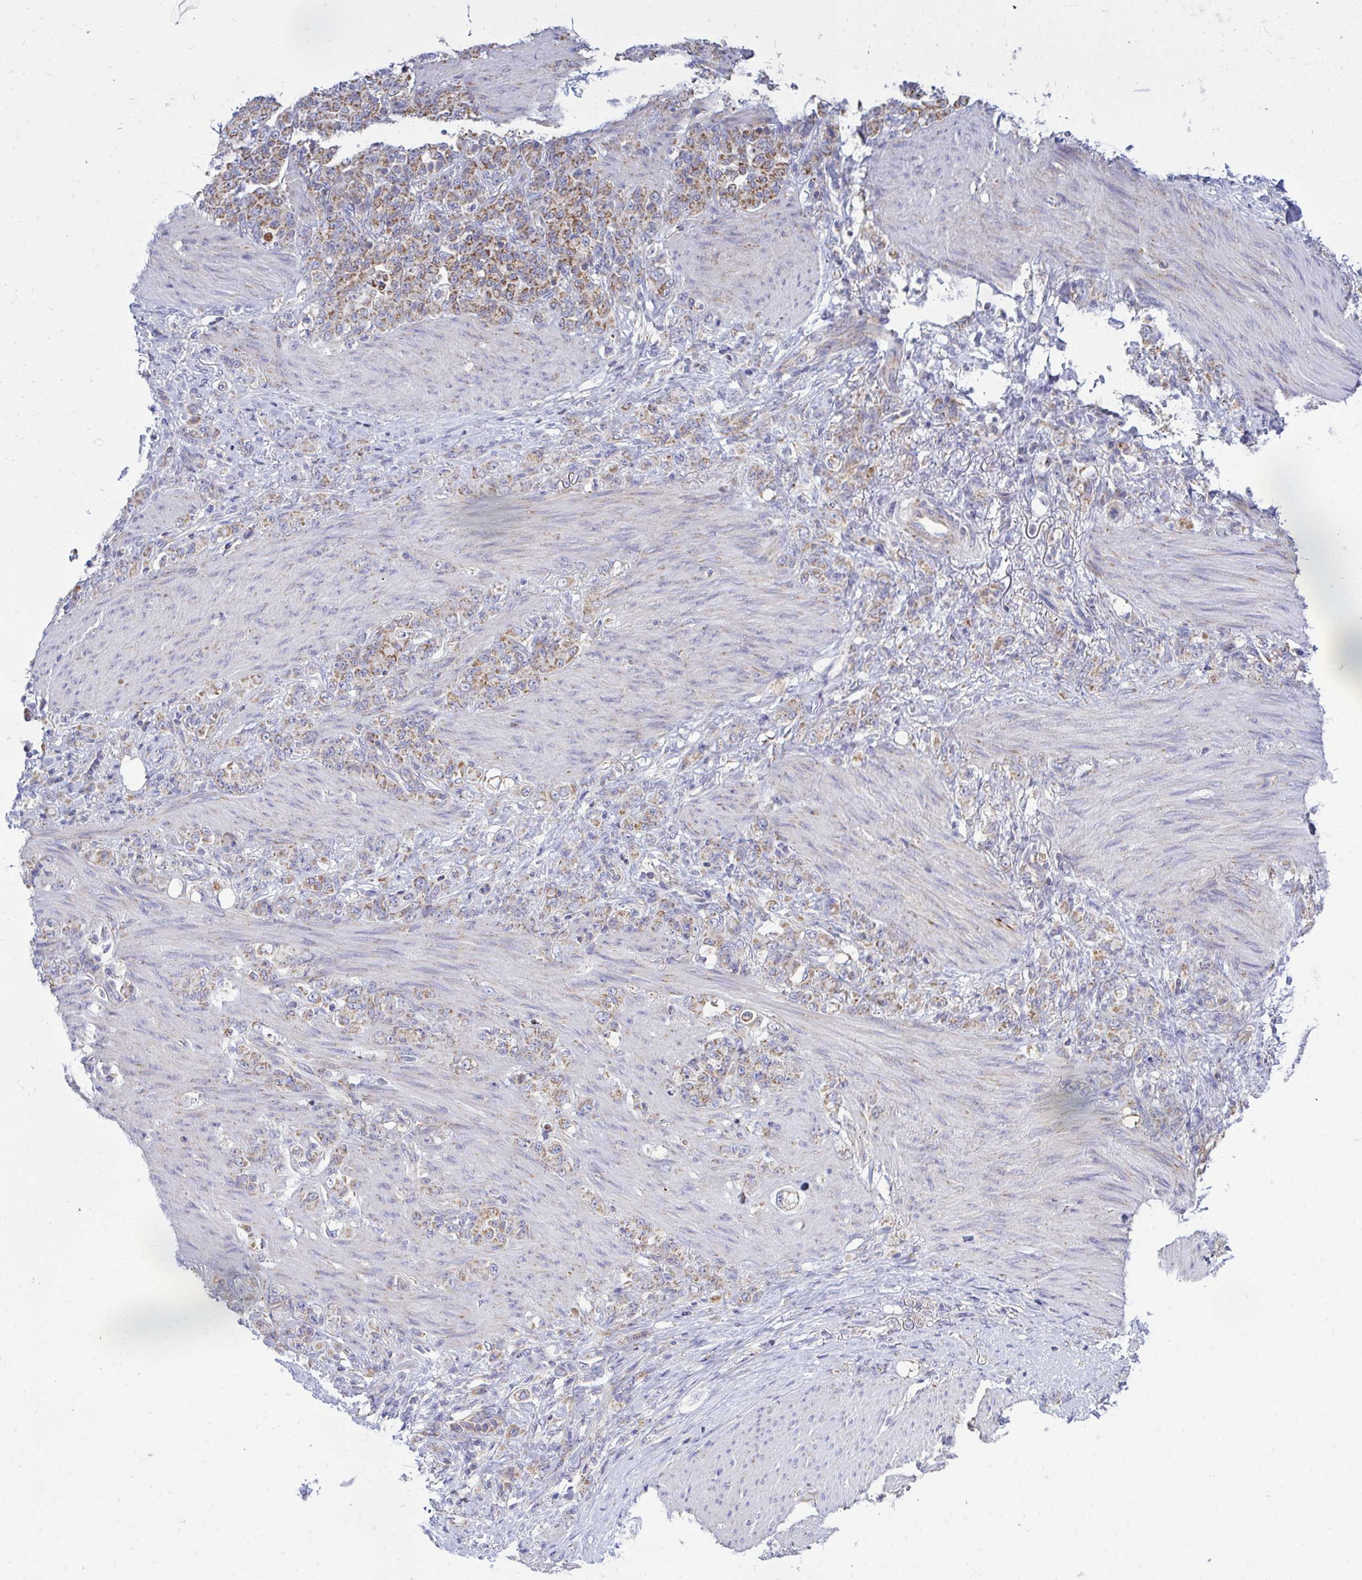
{"staining": {"intensity": "moderate", "quantity": ">75%", "location": "cytoplasmic/membranous"}, "tissue": "stomach cancer", "cell_type": "Tumor cells", "image_type": "cancer", "snomed": [{"axis": "morphology", "description": "Normal tissue, NOS"}, {"axis": "morphology", "description": "Adenocarcinoma, NOS"}, {"axis": "topography", "description": "Stomach"}], "caption": "Immunohistochemistry image of neoplastic tissue: human adenocarcinoma (stomach) stained using immunohistochemistry (IHC) reveals medium levels of moderate protein expression localized specifically in the cytoplasmic/membranous of tumor cells, appearing as a cytoplasmic/membranous brown color.", "gene": "OR10R2", "patient": {"sex": "female", "age": 79}}